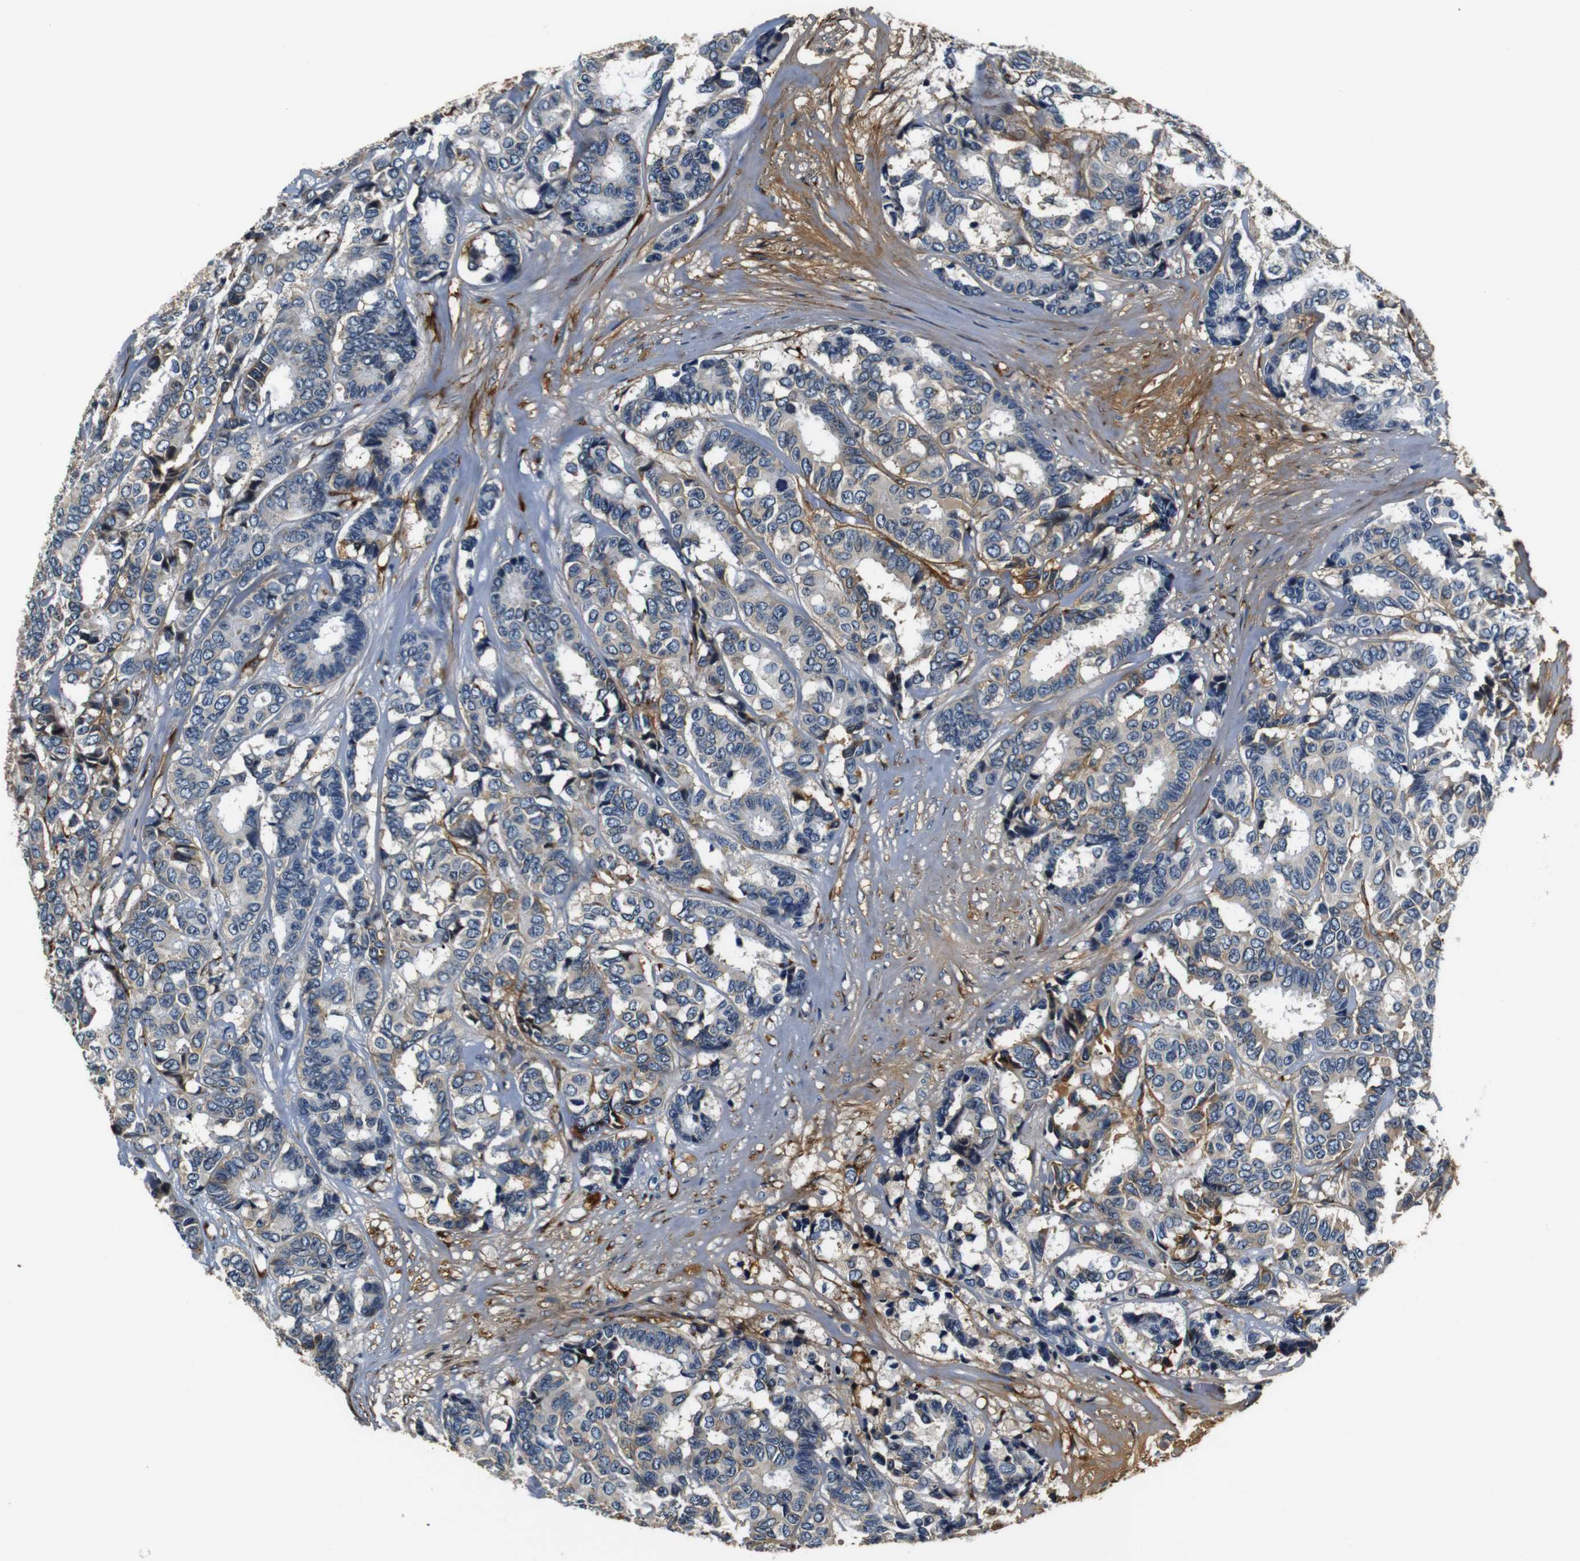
{"staining": {"intensity": "weak", "quantity": "<25%", "location": "cytoplasmic/membranous"}, "tissue": "breast cancer", "cell_type": "Tumor cells", "image_type": "cancer", "snomed": [{"axis": "morphology", "description": "Duct carcinoma"}, {"axis": "topography", "description": "Breast"}], "caption": "Immunohistochemistry image of neoplastic tissue: infiltrating ductal carcinoma (breast) stained with DAB demonstrates no significant protein staining in tumor cells.", "gene": "COL1A1", "patient": {"sex": "female", "age": 87}}